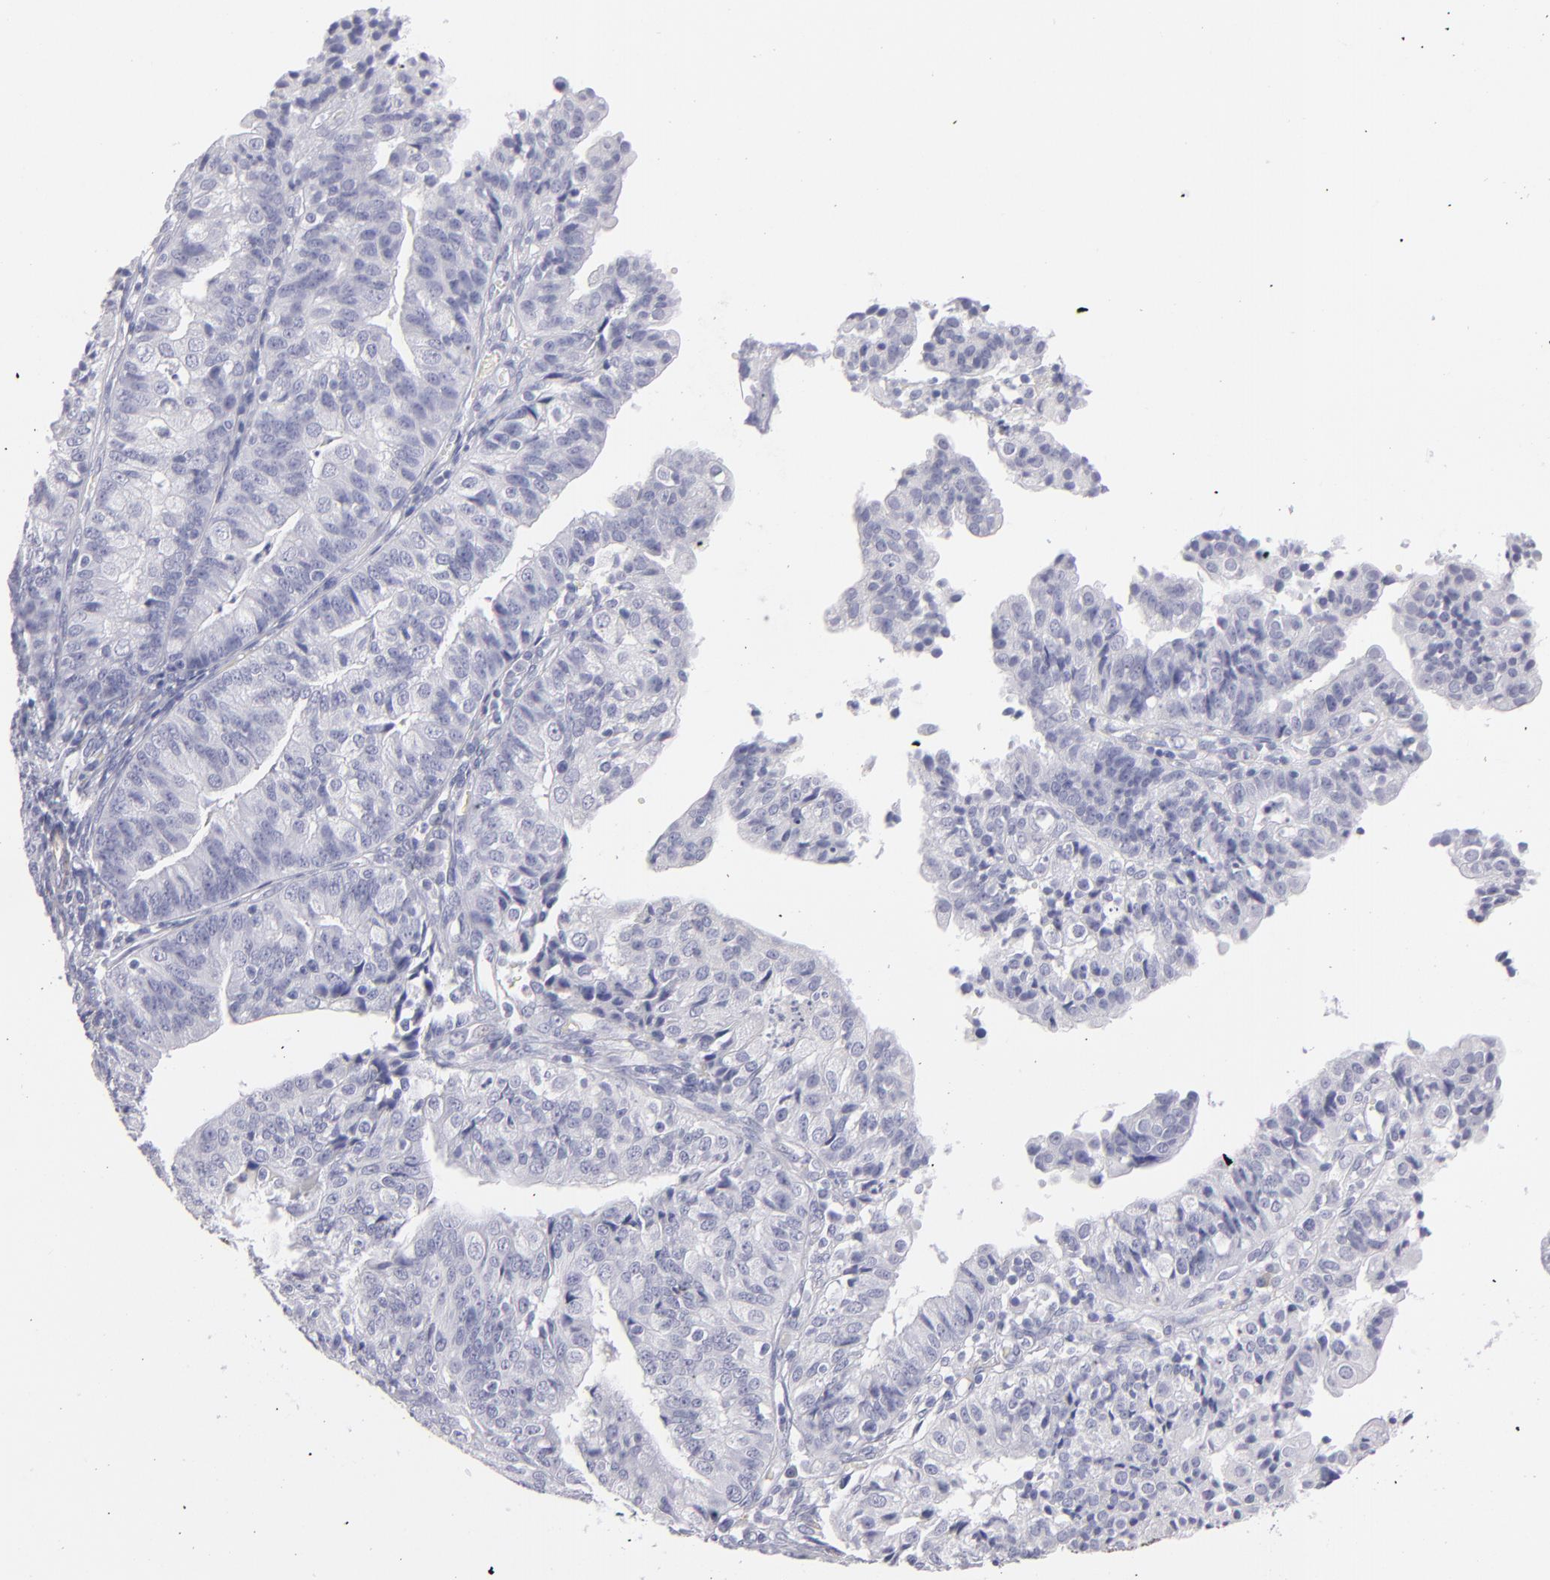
{"staining": {"intensity": "negative", "quantity": "none", "location": "none"}, "tissue": "endometrial cancer", "cell_type": "Tumor cells", "image_type": "cancer", "snomed": [{"axis": "morphology", "description": "Adenocarcinoma, NOS"}, {"axis": "topography", "description": "Endometrium"}], "caption": "This is an IHC micrograph of human endometrial cancer. There is no positivity in tumor cells.", "gene": "MYH11", "patient": {"sex": "female", "age": 56}}